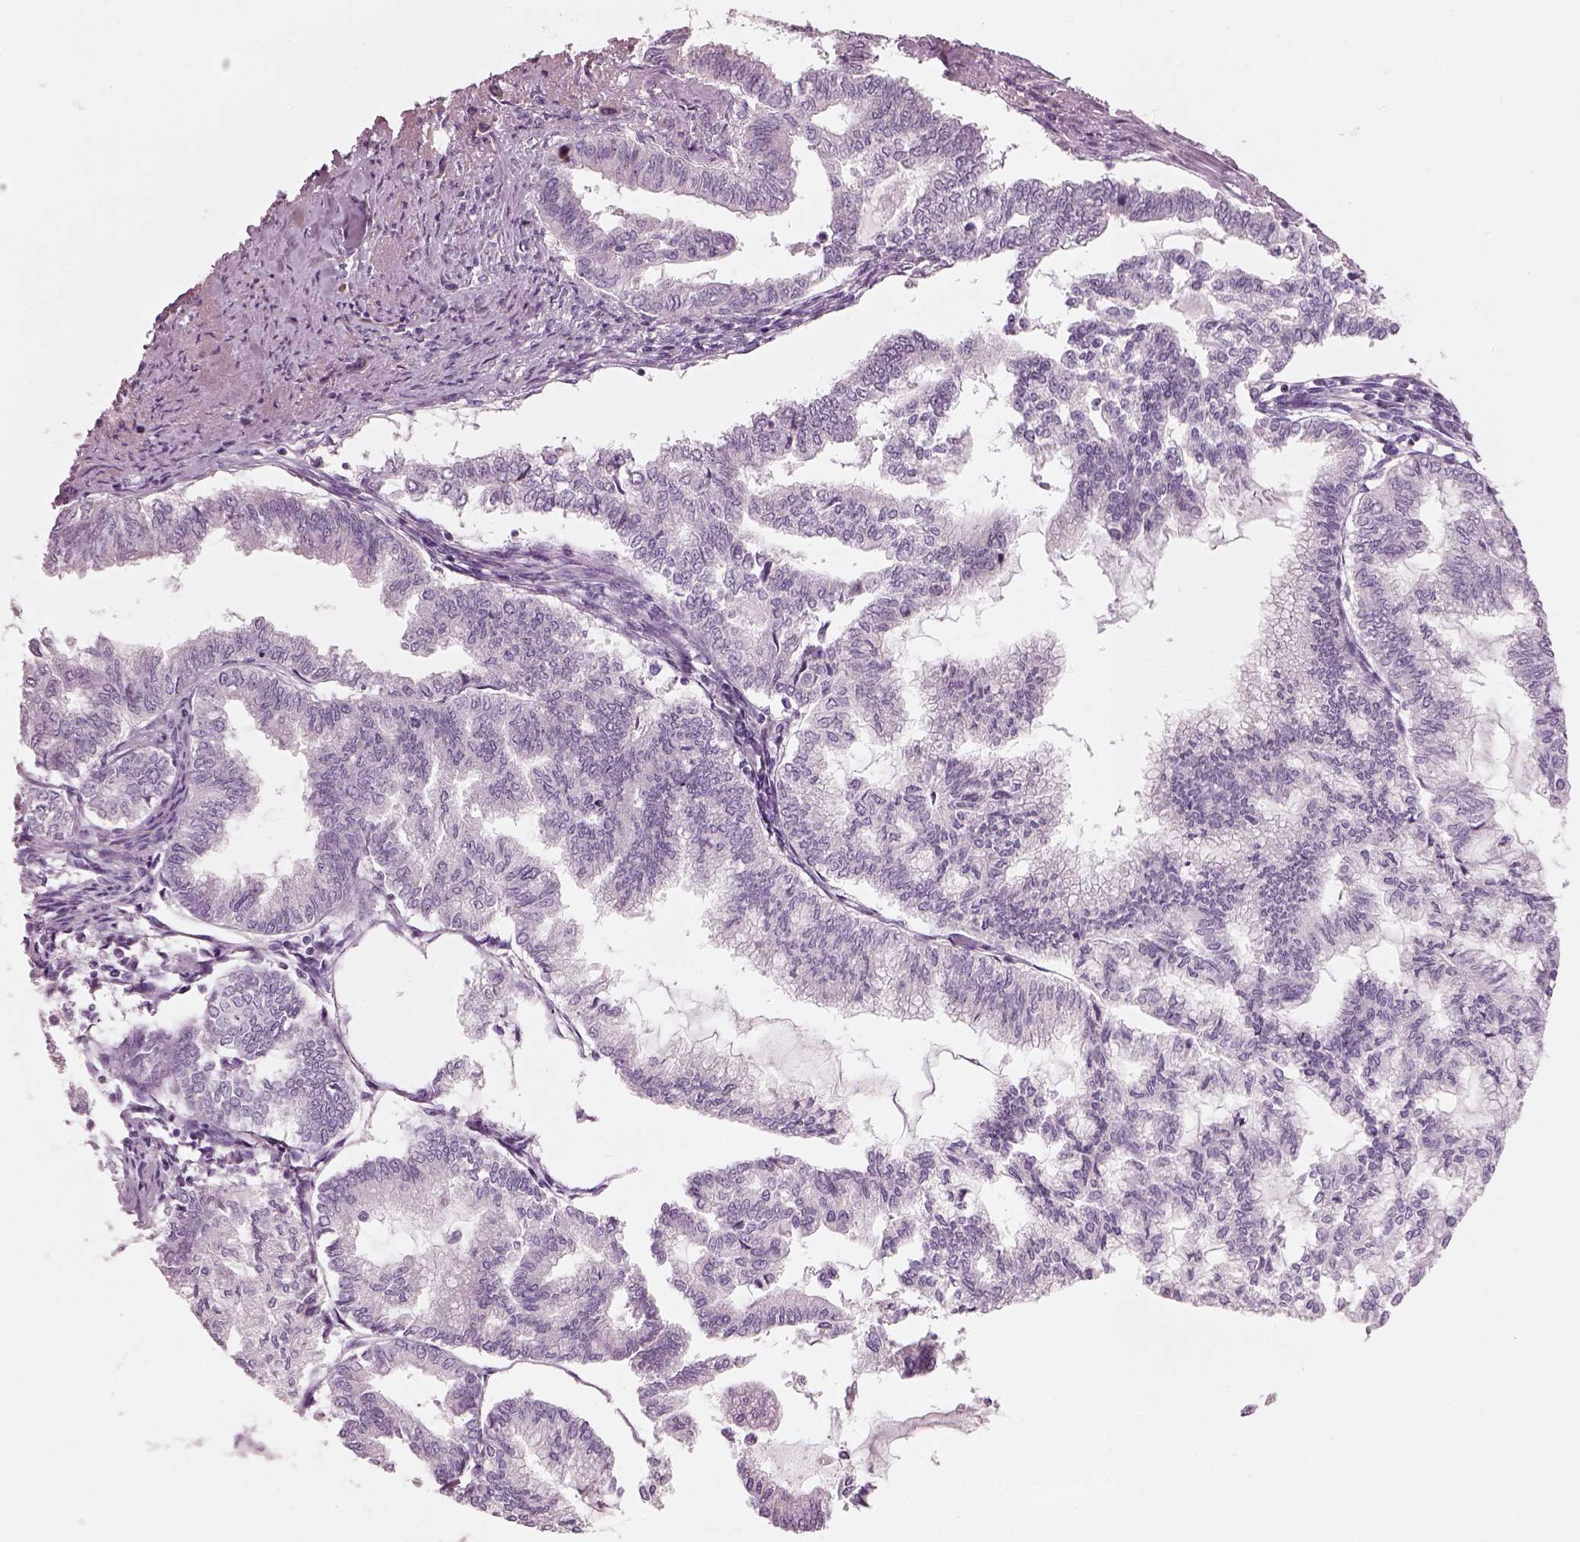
{"staining": {"intensity": "negative", "quantity": "none", "location": "none"}, "tissue": "endometrial cancer", "cell_type": "Tumor cells", "image_type": "cancer", "snomed": [{"axis": "morphology", "description": "Adenocarcinoma, NOS"}, {"axis": "topography", "description": "Endometrium"}], "caption": "Protein analysis of endometrial adenocarcinoma reveals no significant positivity in tumor cells. Nuclei are stained in blue.", "gene": "SLC27A2", "patient": {"sex": "female", "age": 79}}